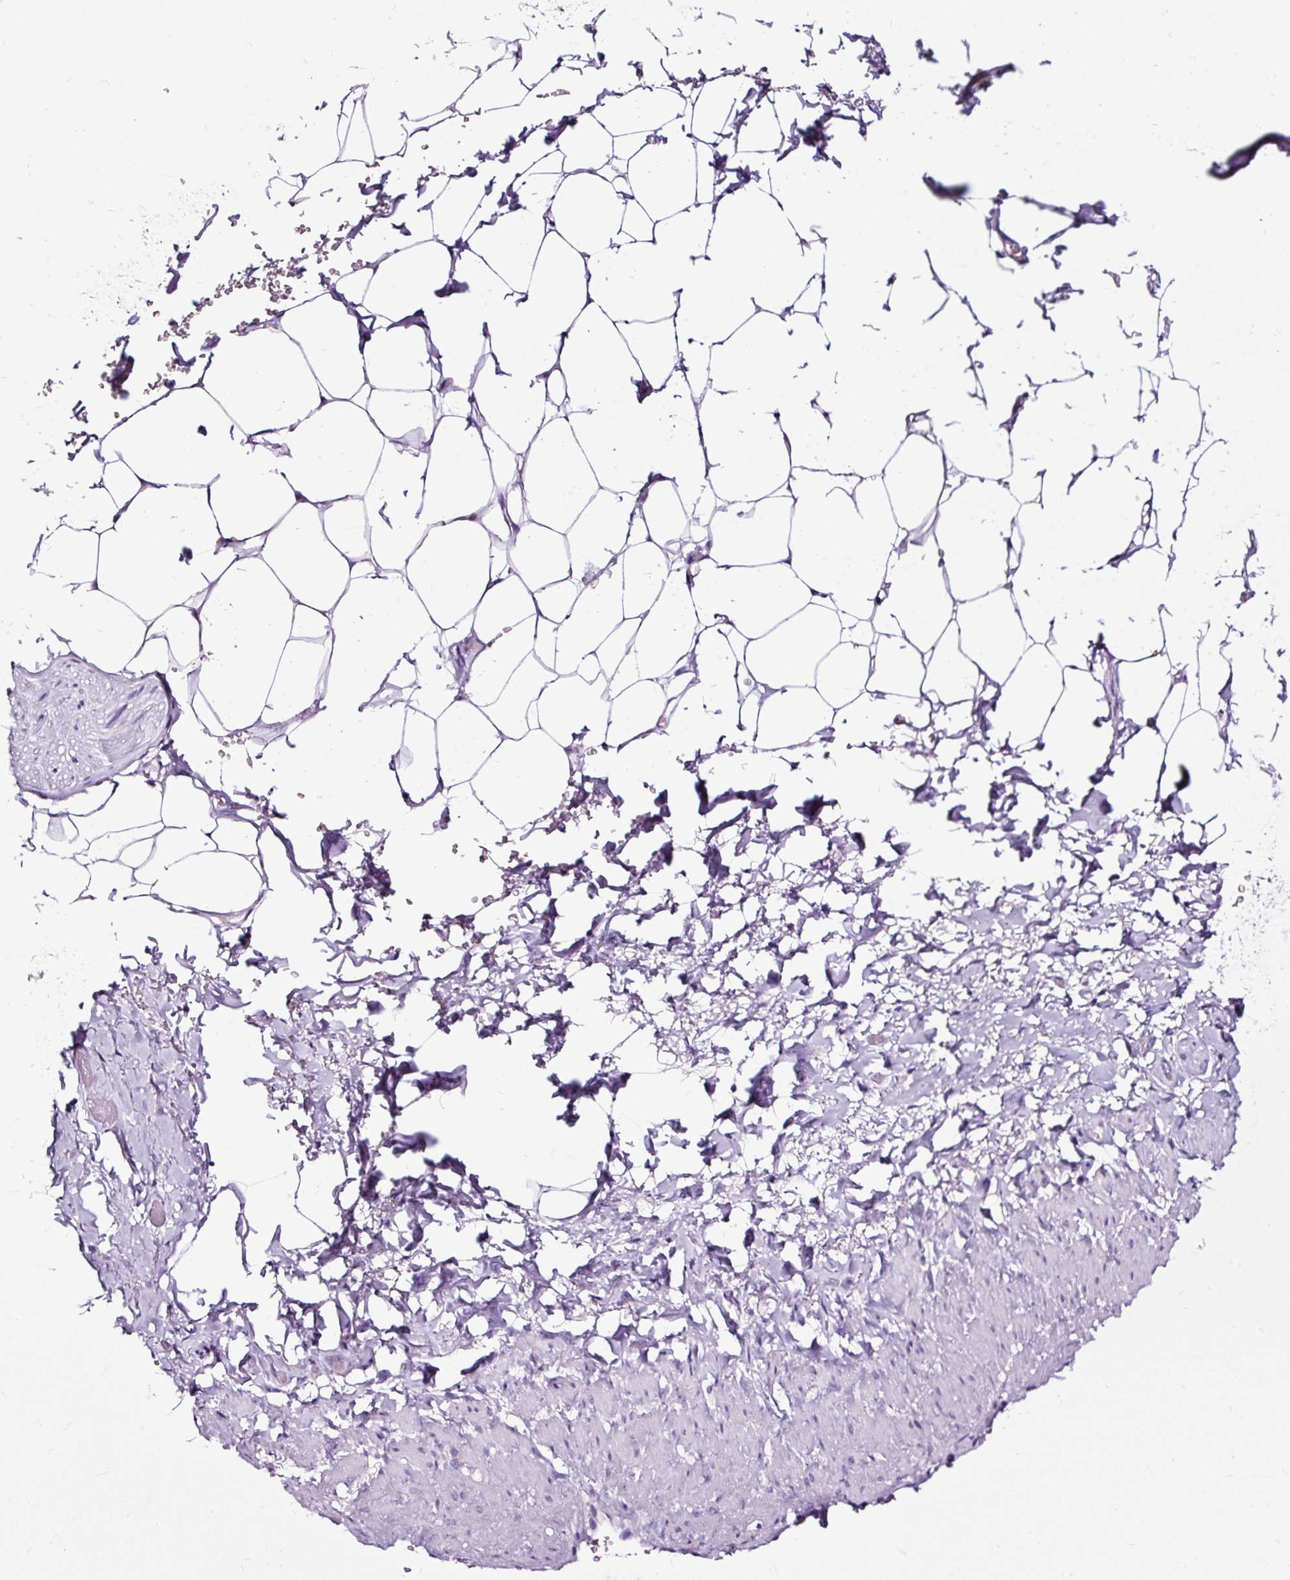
{"staining": {"intensity": "negative", "quantity": "none", "location": "none"}, "tissue": "adipose tissue", "cell_type": "Adipocytes", "image_type": "normal", "snomed": [{"axis": "morphology", "description": "Normal tissue, NOS"}, {"axis": "topography", "description": "Vagina"}, {"axis": "topography", "description": "Peripheral nerve tissue"}], "caption": "DAB (3,3'-diaminobenzidine) immunohistochemical staining of unremarkable adipose tissue demonstrates no significant expression in adipocytes.", "gene": "SLC7A8", "patient": {"sex": "female", "age": 71}}